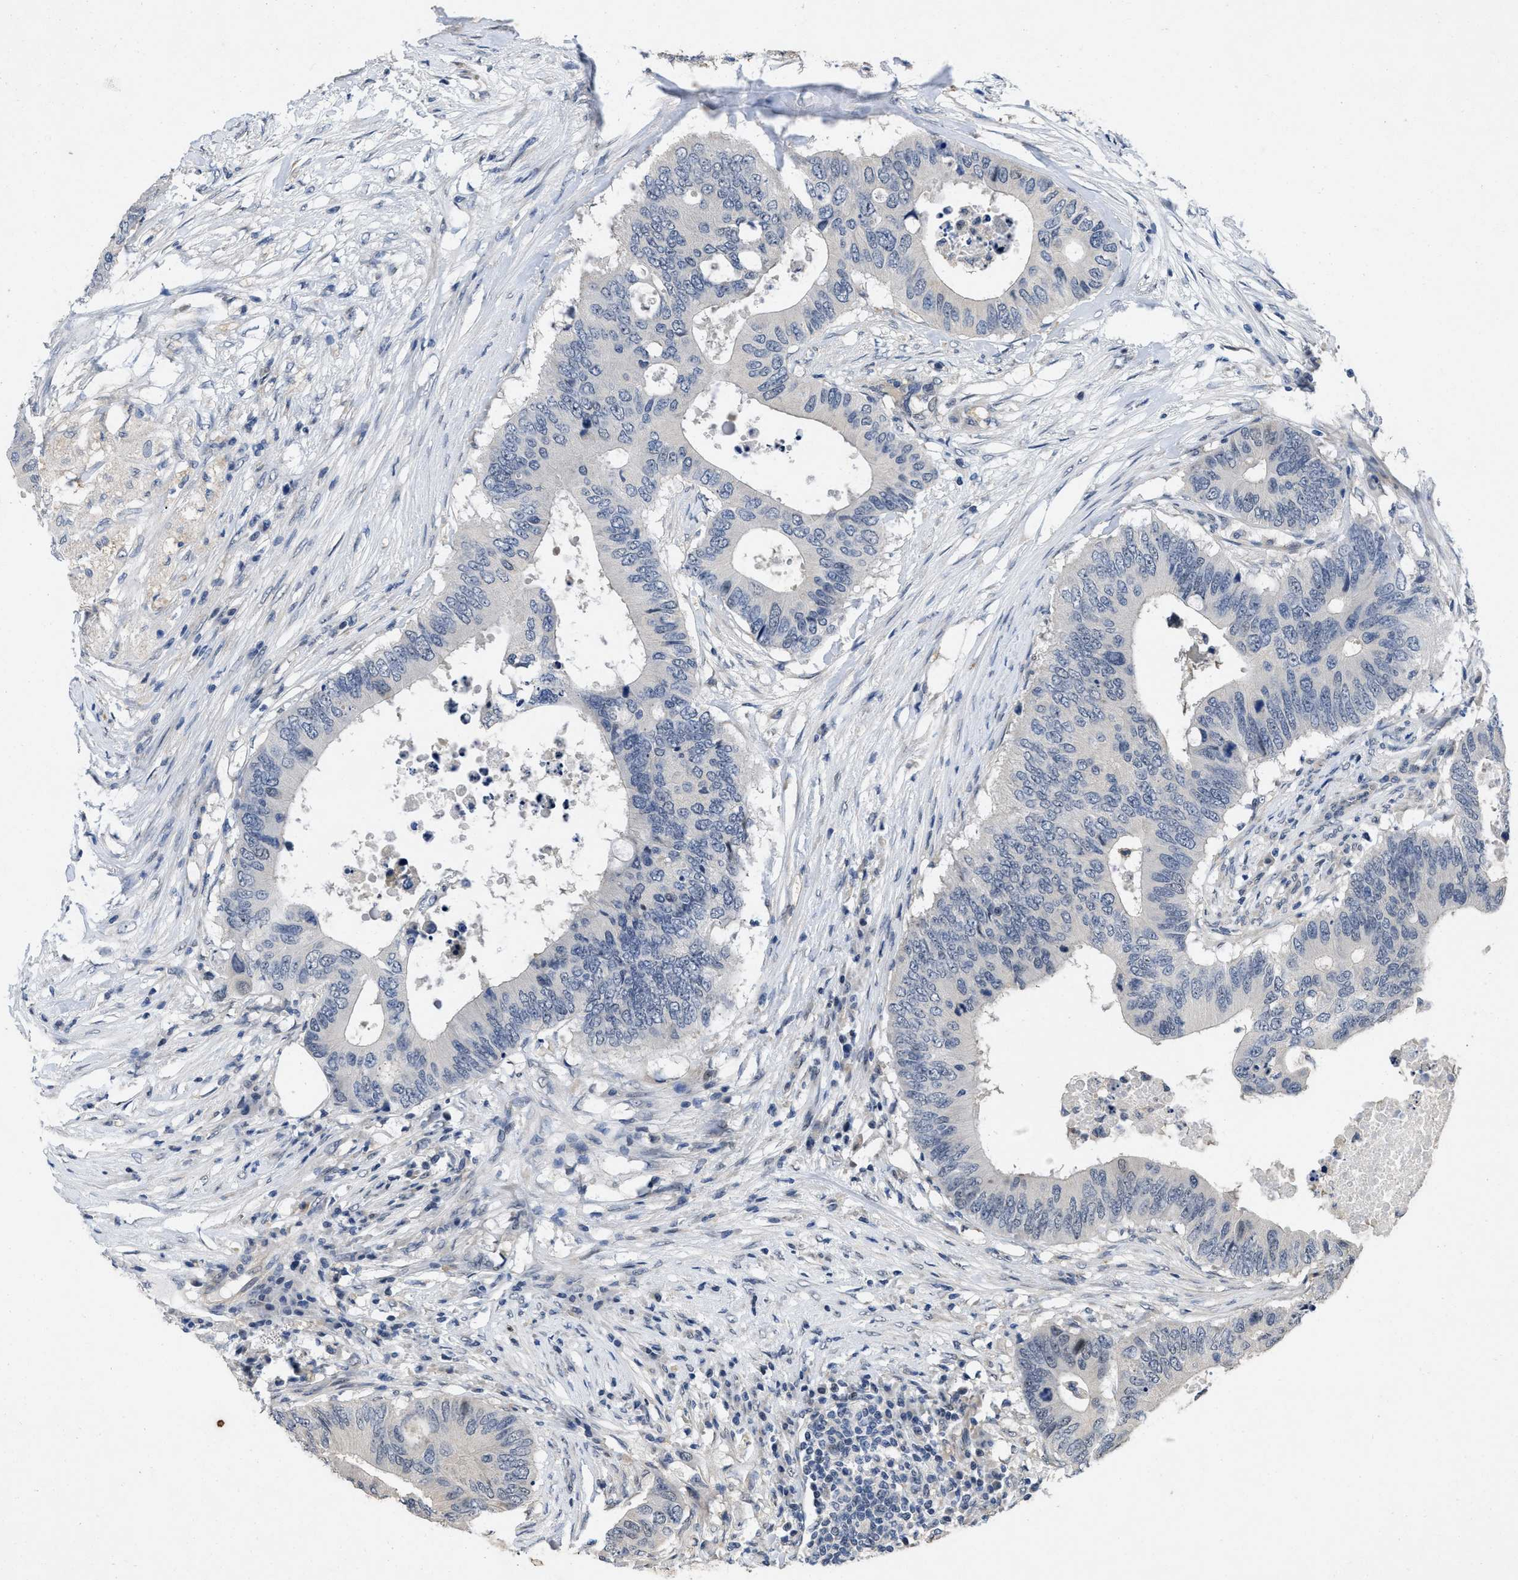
{"staining": {"intensity": "negative", "quantity": "none", "location": "none"}, "tissue": "colorectal cancer", "cell_type": "Tumor cells", "image_type": "cancer", "snomed": [{"axis": "morphology", "description": "Adenocarcinoma, NOS"}, {"axis": "topography", "description": "Colon"}], "caption": "Tumor cells are negative for brown protein staining in colorectal adenocarcinoma.", "gene": "PAPOLG", "patient": {"sex": "male", "age": 71}}